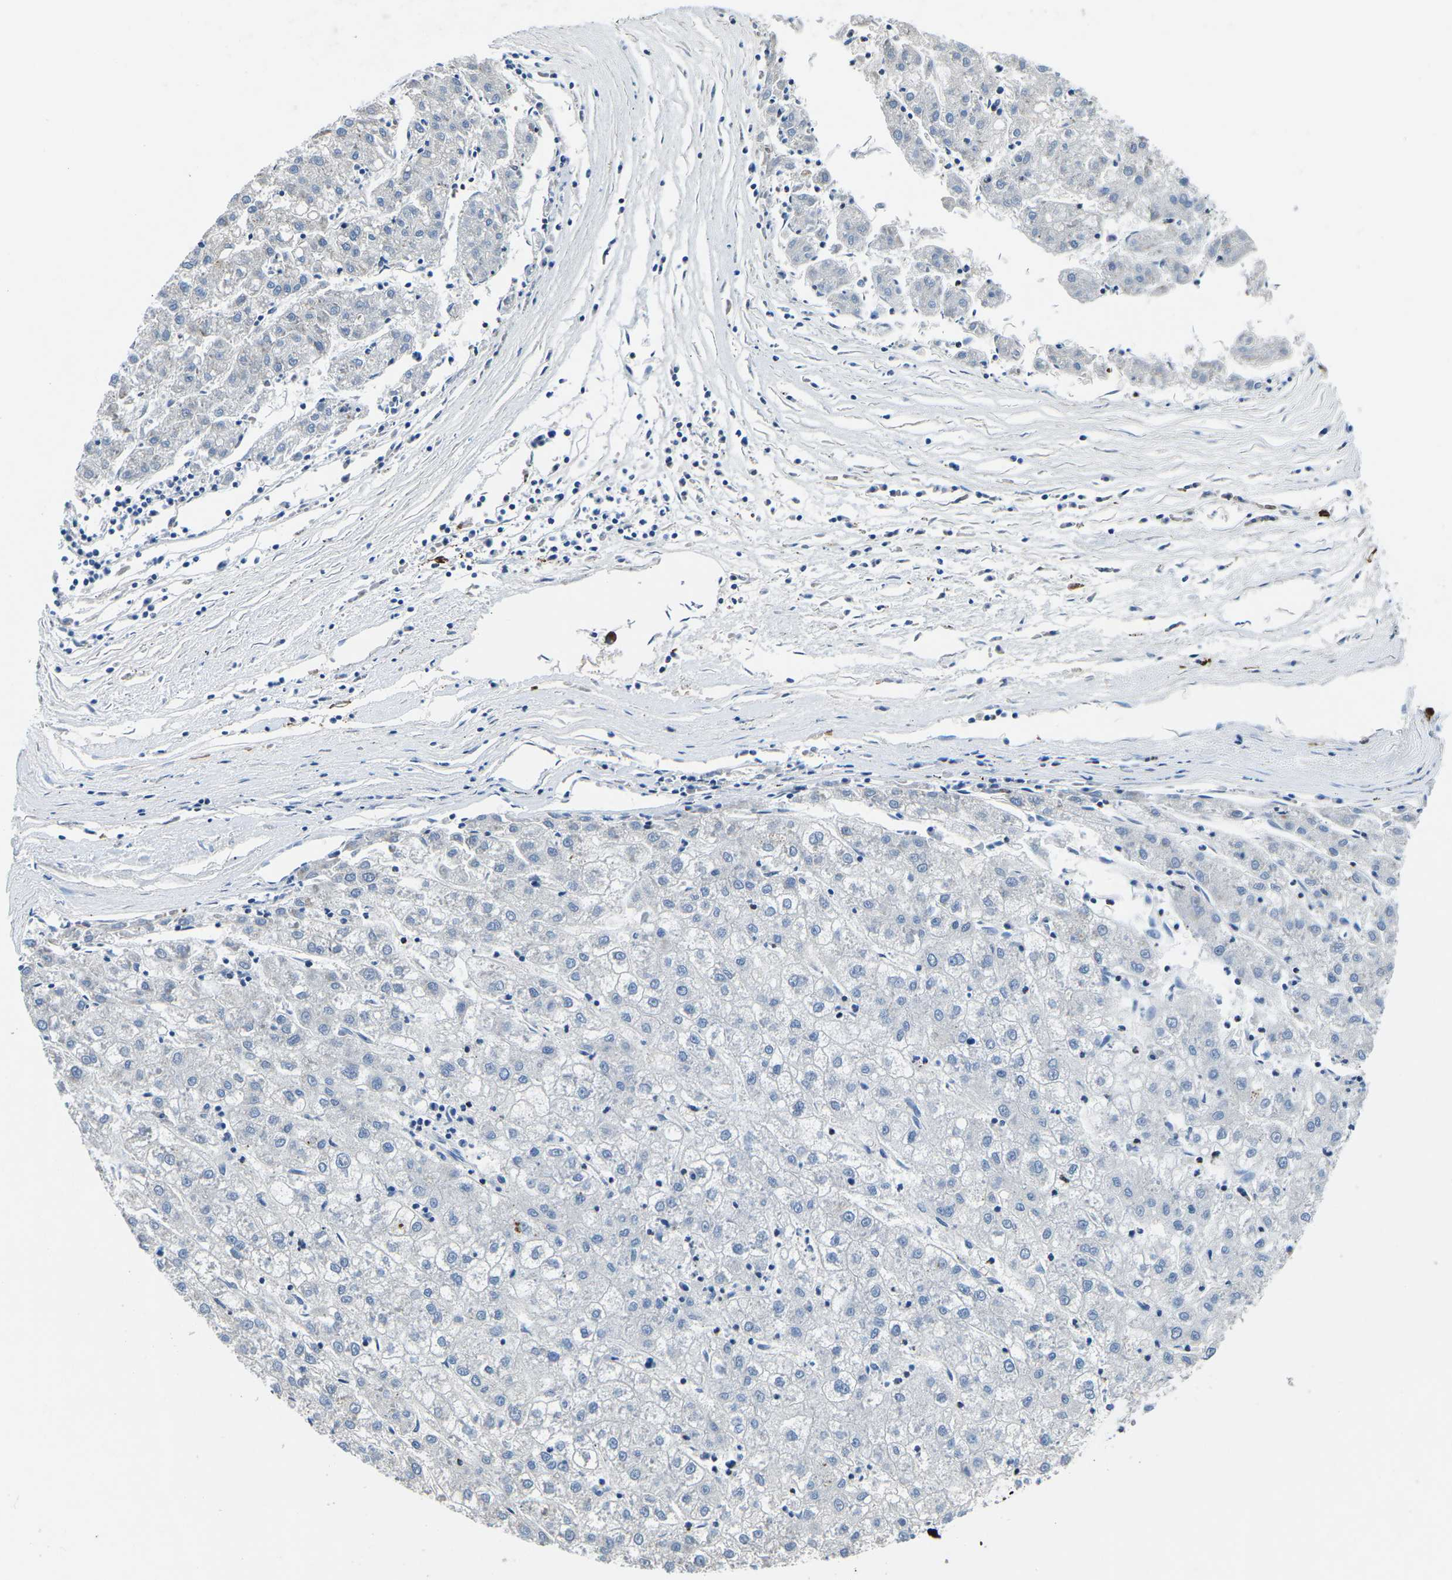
{"staining": {"intensity": "negative", "quantity": "none", "location": "none"}, "tissue": "liver cancer", "cell_type": "Tumor cells", "image_type": "cancer", "snomed": [{"axis": "morphology", "description": "Carcinoma, Hepatocellular, NOS"}, {"axis": "topography", "description": "Liver"}], "caption": "A micrograph of human liver cancer is negative for staining in tumor cells. (Immunohistochemistry, brightfield microscopy, high magnification).", "gene": "MC4R", "patient": {"sex": "male", "age": 72}}